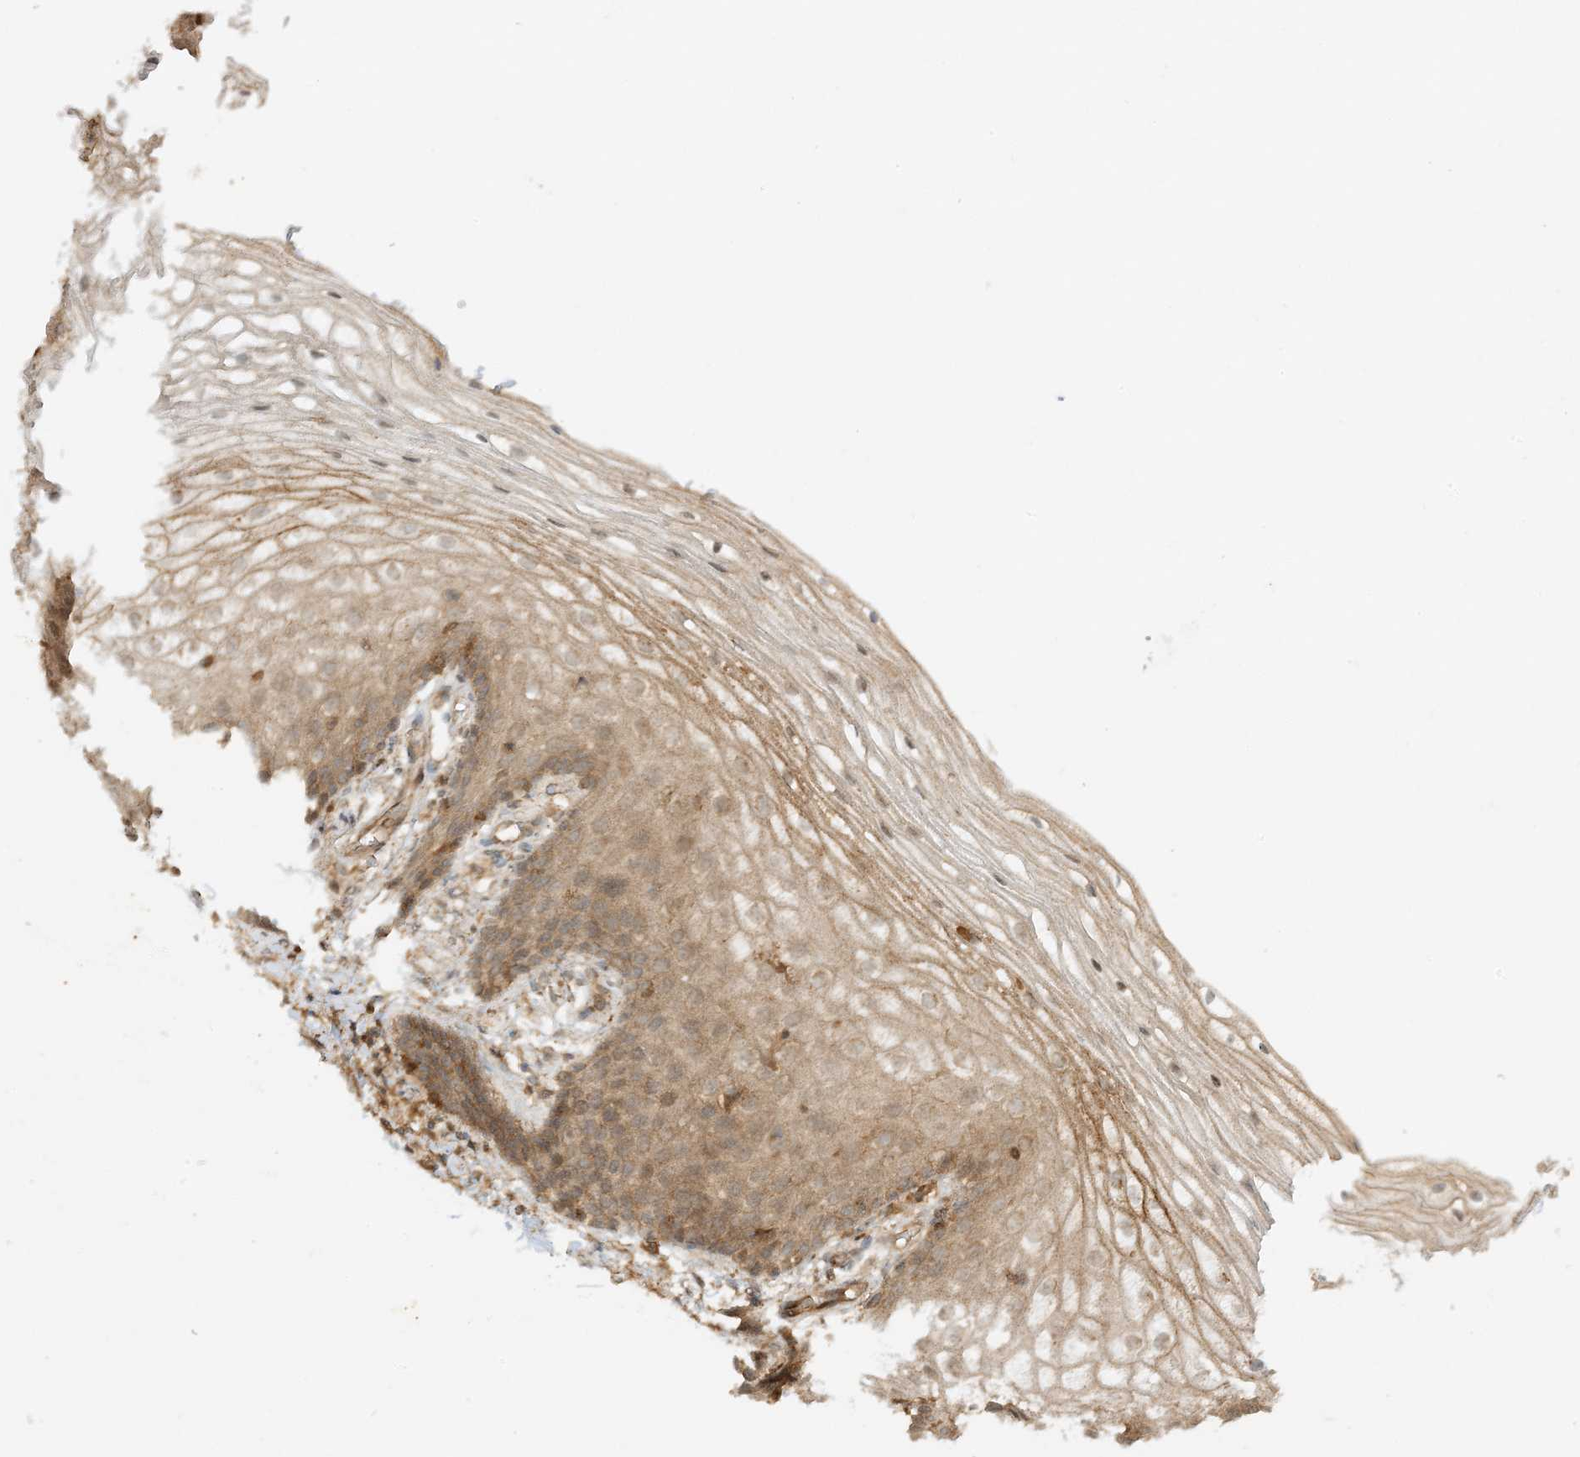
{"staining": {"intensity": "weak", "quantity": "25%-75%", "location": "cytoplasmic/membranous"}, "tissue": "vagina", "cell_type": "Squamous epithelial cells", "image_type": "normal", "snomed": [{"axis": "morphology", "description": "Normal tissue, NOS"}, {"axis": "topography", "description": "Vagina"}], "caption": "IHC of benign vagina demonstrates low levels of weak cytoplasmic/membranous positivity in approximately 25%-75% of squamous epithelial cells.", "gene": "XRN1", "patient": {"sex": "female", "age": 60}}